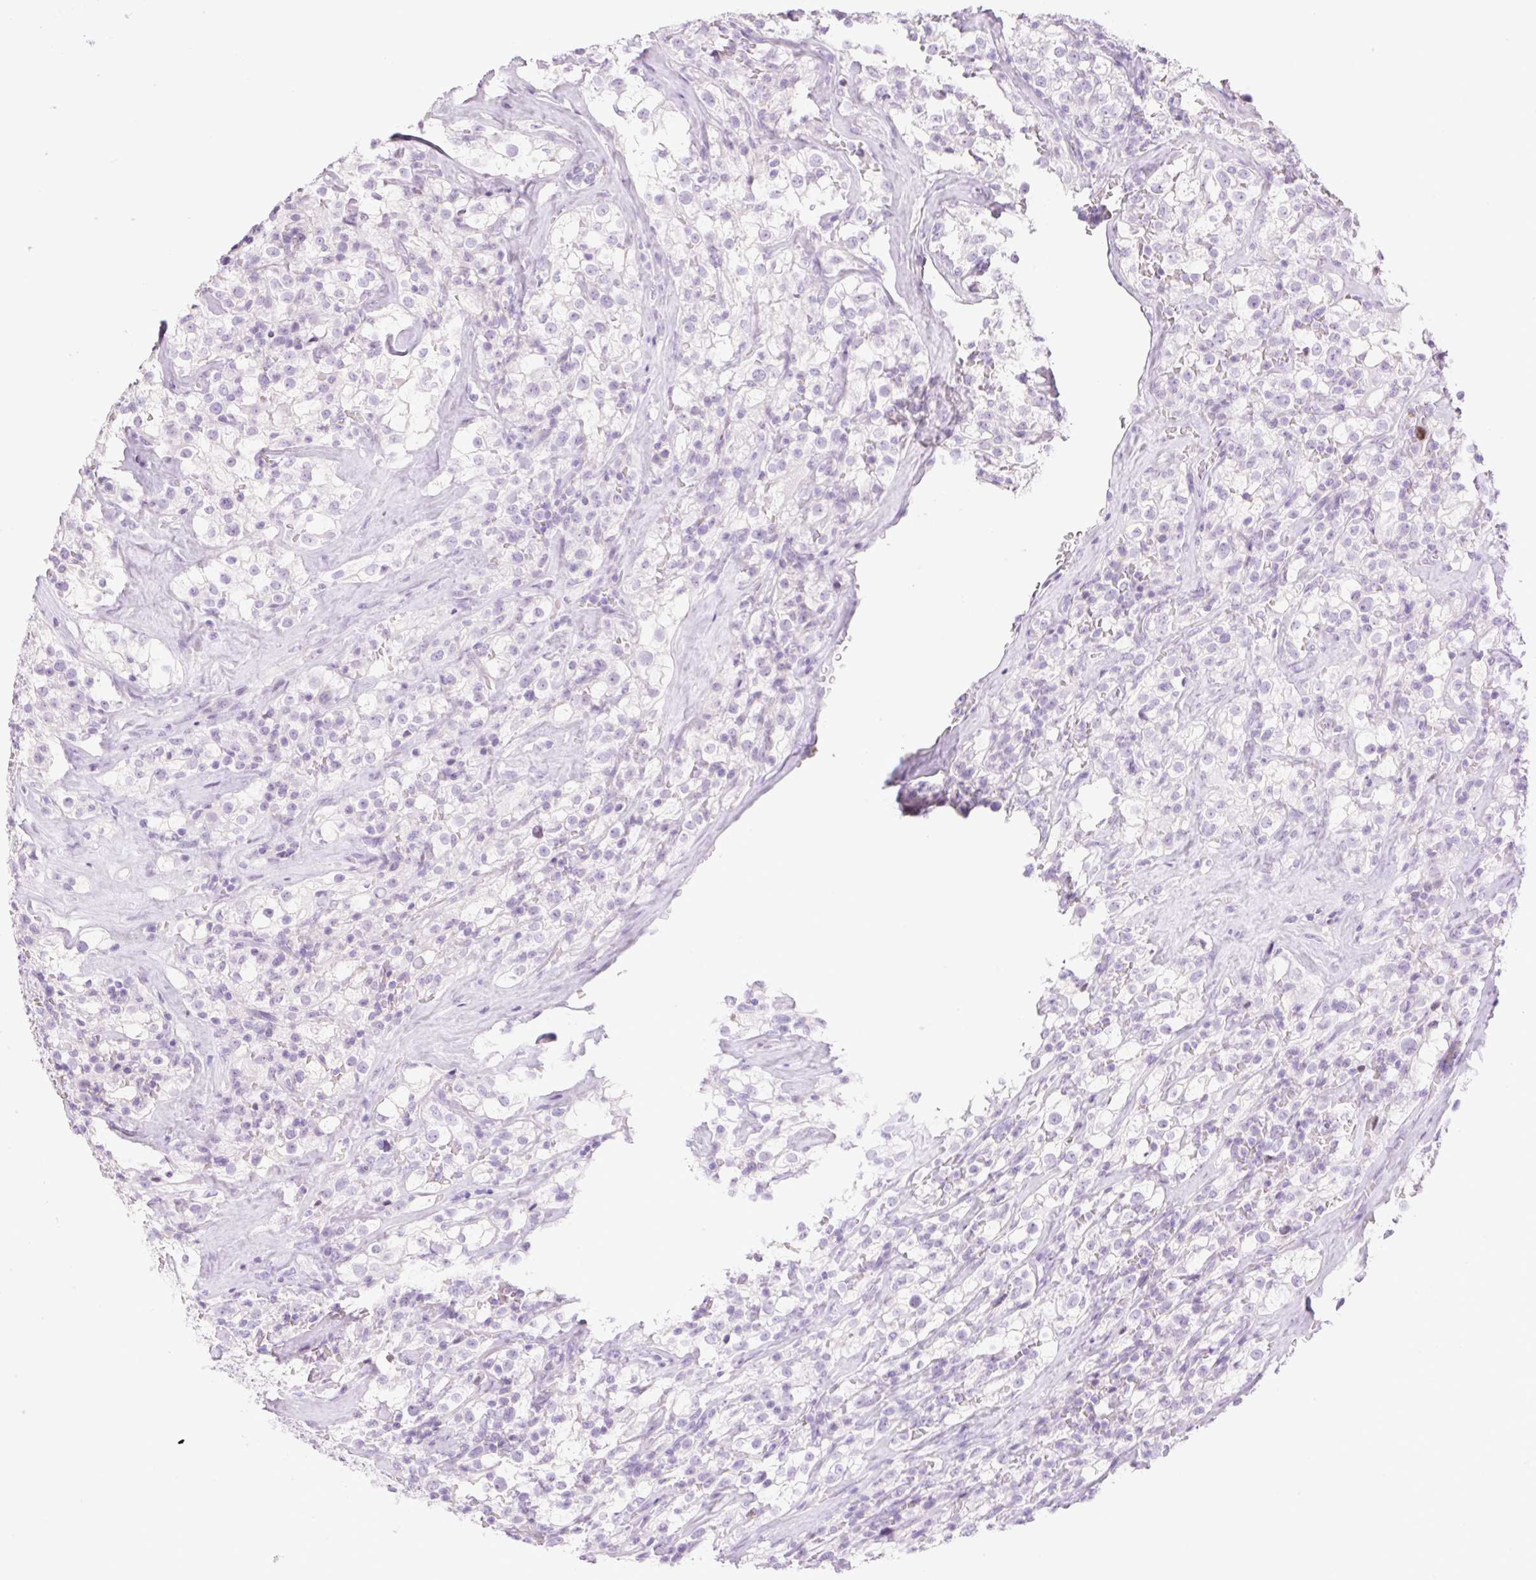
{"staining": {"intensity": "negative", "quantity": "none", "location": "none"}, "tissue": "renal cancer", "cell_type": "Tumor cells", "image_type": "cancer", "snomed": [{"axis": "morphology", "description": "Adenocarcinoma, NOS"}, {"axis": "topography", "description": "Kidney"}], "caption": "Immunohistochemical staining of human renal cancer displays no significant positivity in tumor cells.", "gene": "SP140L", "patient": {"sex": "female", "age": 74}}